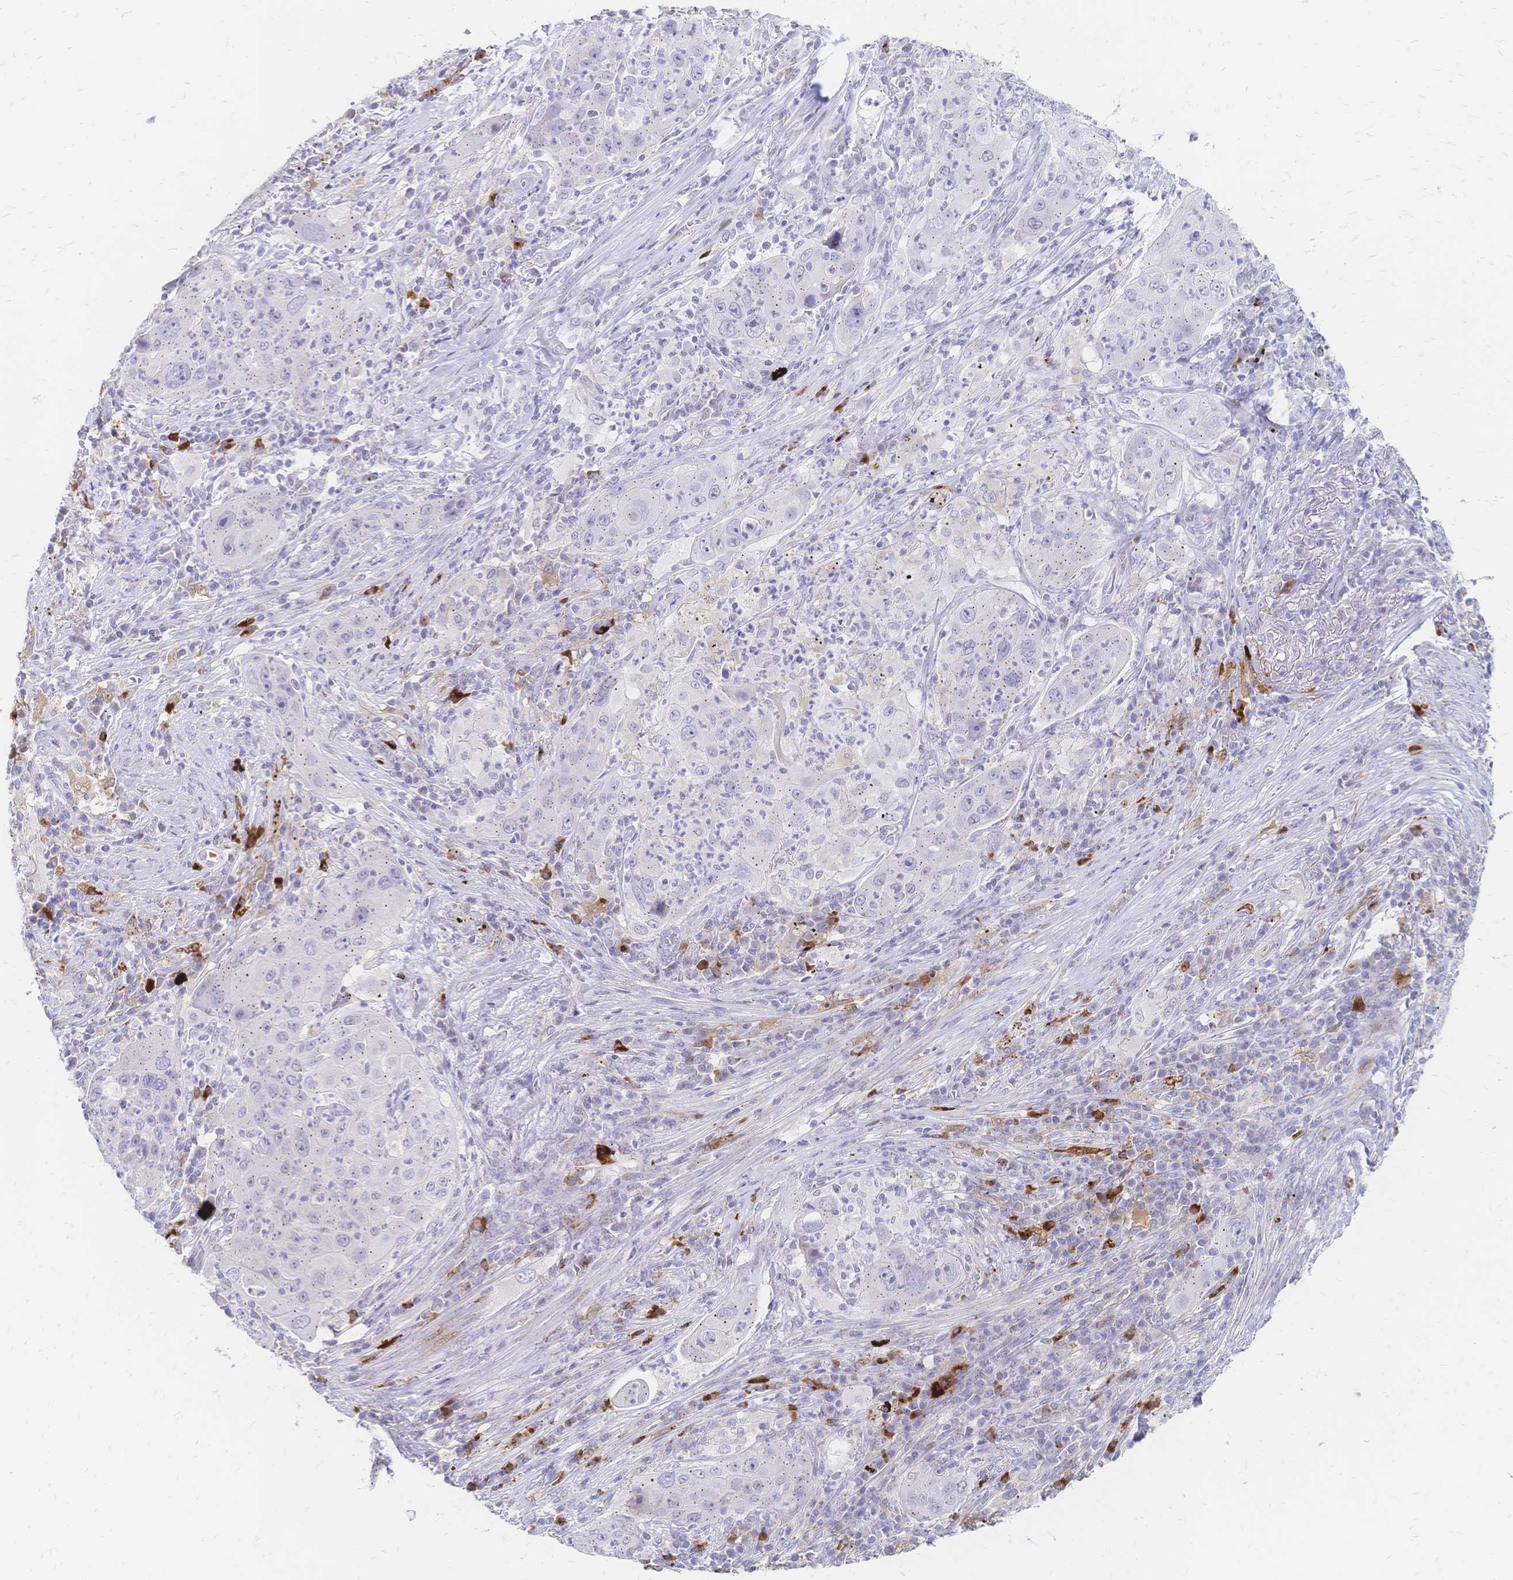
{"staining": {"intensity": "negative", "quantity": "none", "location": "none"}, "tissue": "lung cancer", "cell_type": "Tumor cells", "image_type": "cancer", "snomed": [{"axis": "morphology", "description": "Squamous cell carcinoma, NOS"}, {"axis": "topography", "description": "Lung"}], "caption": "Image shows no protein positivity in tumor cells of squamous cell carcinoma (lung) tissue.", "gene": "PSORS1C2", "patient": {"sex": "female", "age": 59}}